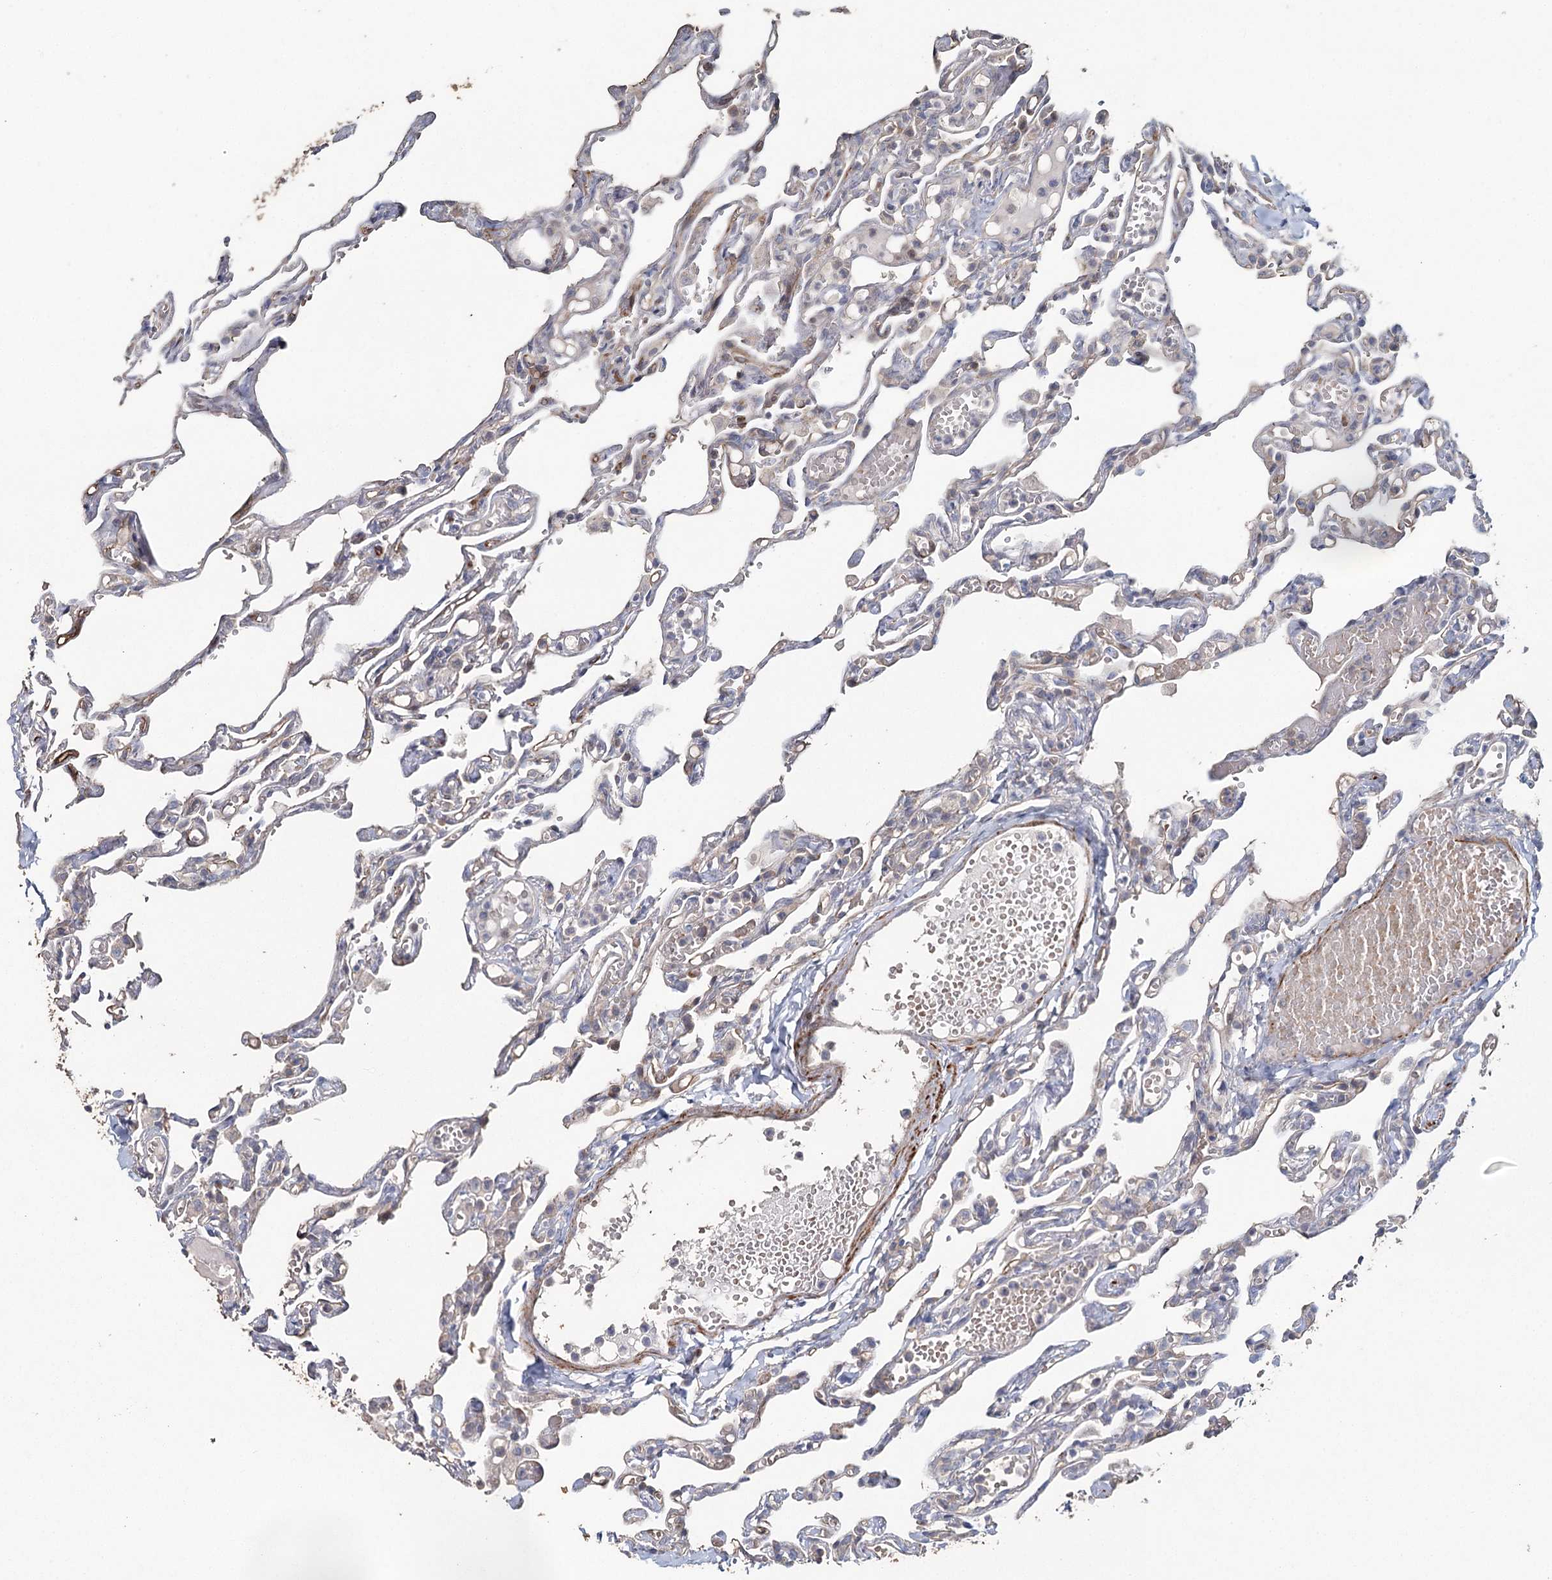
{"staining": {"intensity": "moderate", "quantity": "<25%", "location": "cytoplasmic/membranous"}, "tissue": "lung", "cell_type": "Alveolar cells", "image_type": "normal", "snomed": [{"axis": "morphology", "description": "Normal tissue, NOS"}, {"axis": "topography", "description": "Lung"}], "caption": "Protein staining exhibits moderate cytoplasmic/membranous positivity in approximately <25% of alveolar cells in benign lung.", "gene": "MAP3K13", "patient": {"sex": "male", "age": 21}}